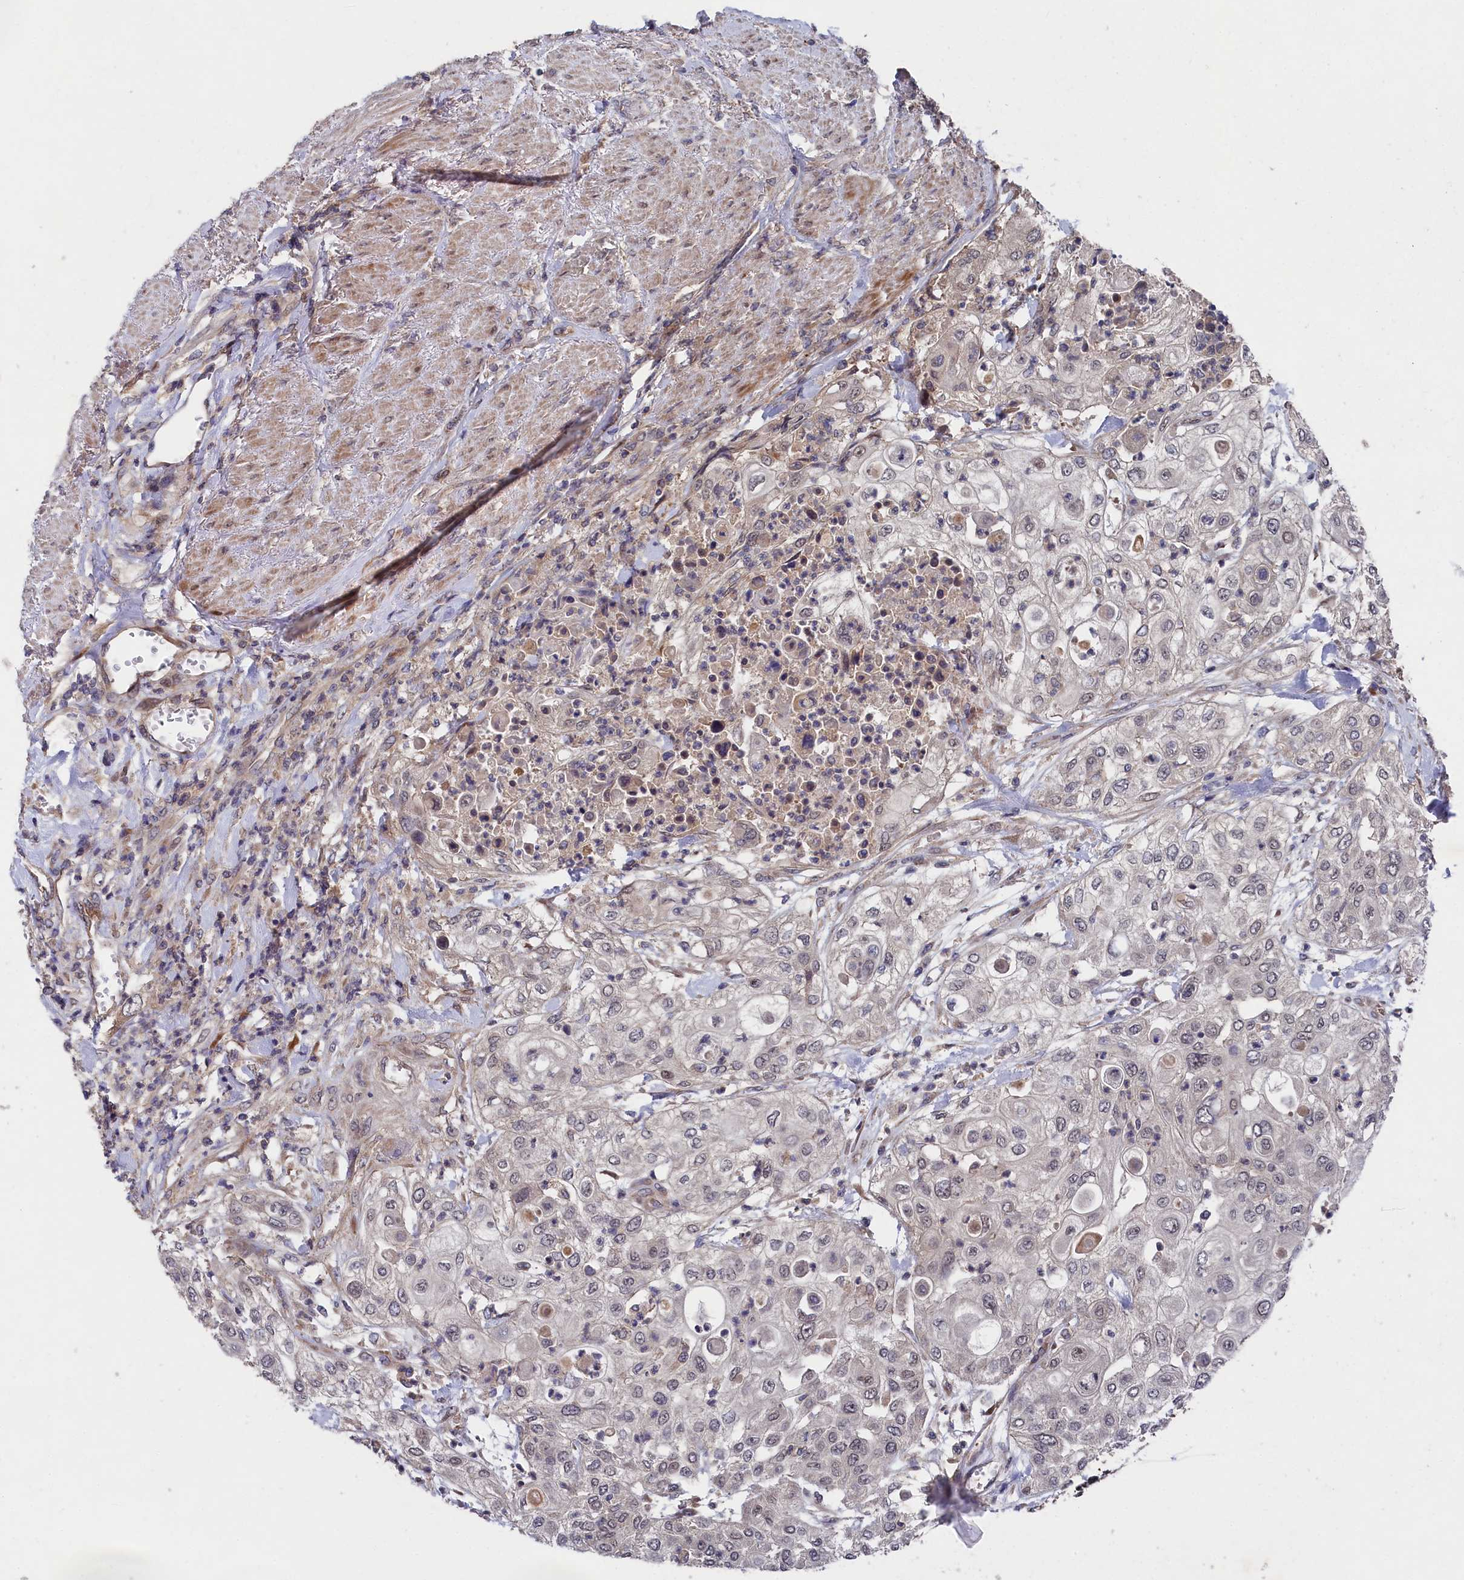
{"staining": {"intensity": "weak", "quantity": "<25%", "location": "cytoplasmic/membranous"}, "tissue": "urothelial cancer", "cell_type": "Tumor cells", "image_type": "cancer", "snomed": [{"axis": "morphology", "description": "Urothelial carcinoma, High grade"}, {"axis": "topography", "description": "Urinary bladder"}], "caption": "DAB immunohistochemical staining of human high-grade urothelial carcinoma displays no significant staining in tumor cells. (DAB (3,3'-diaminobenzidine) IHC, high magnification).", "gene": "SUPV3L1", "patient": {"sex": "female", "age": 79}}